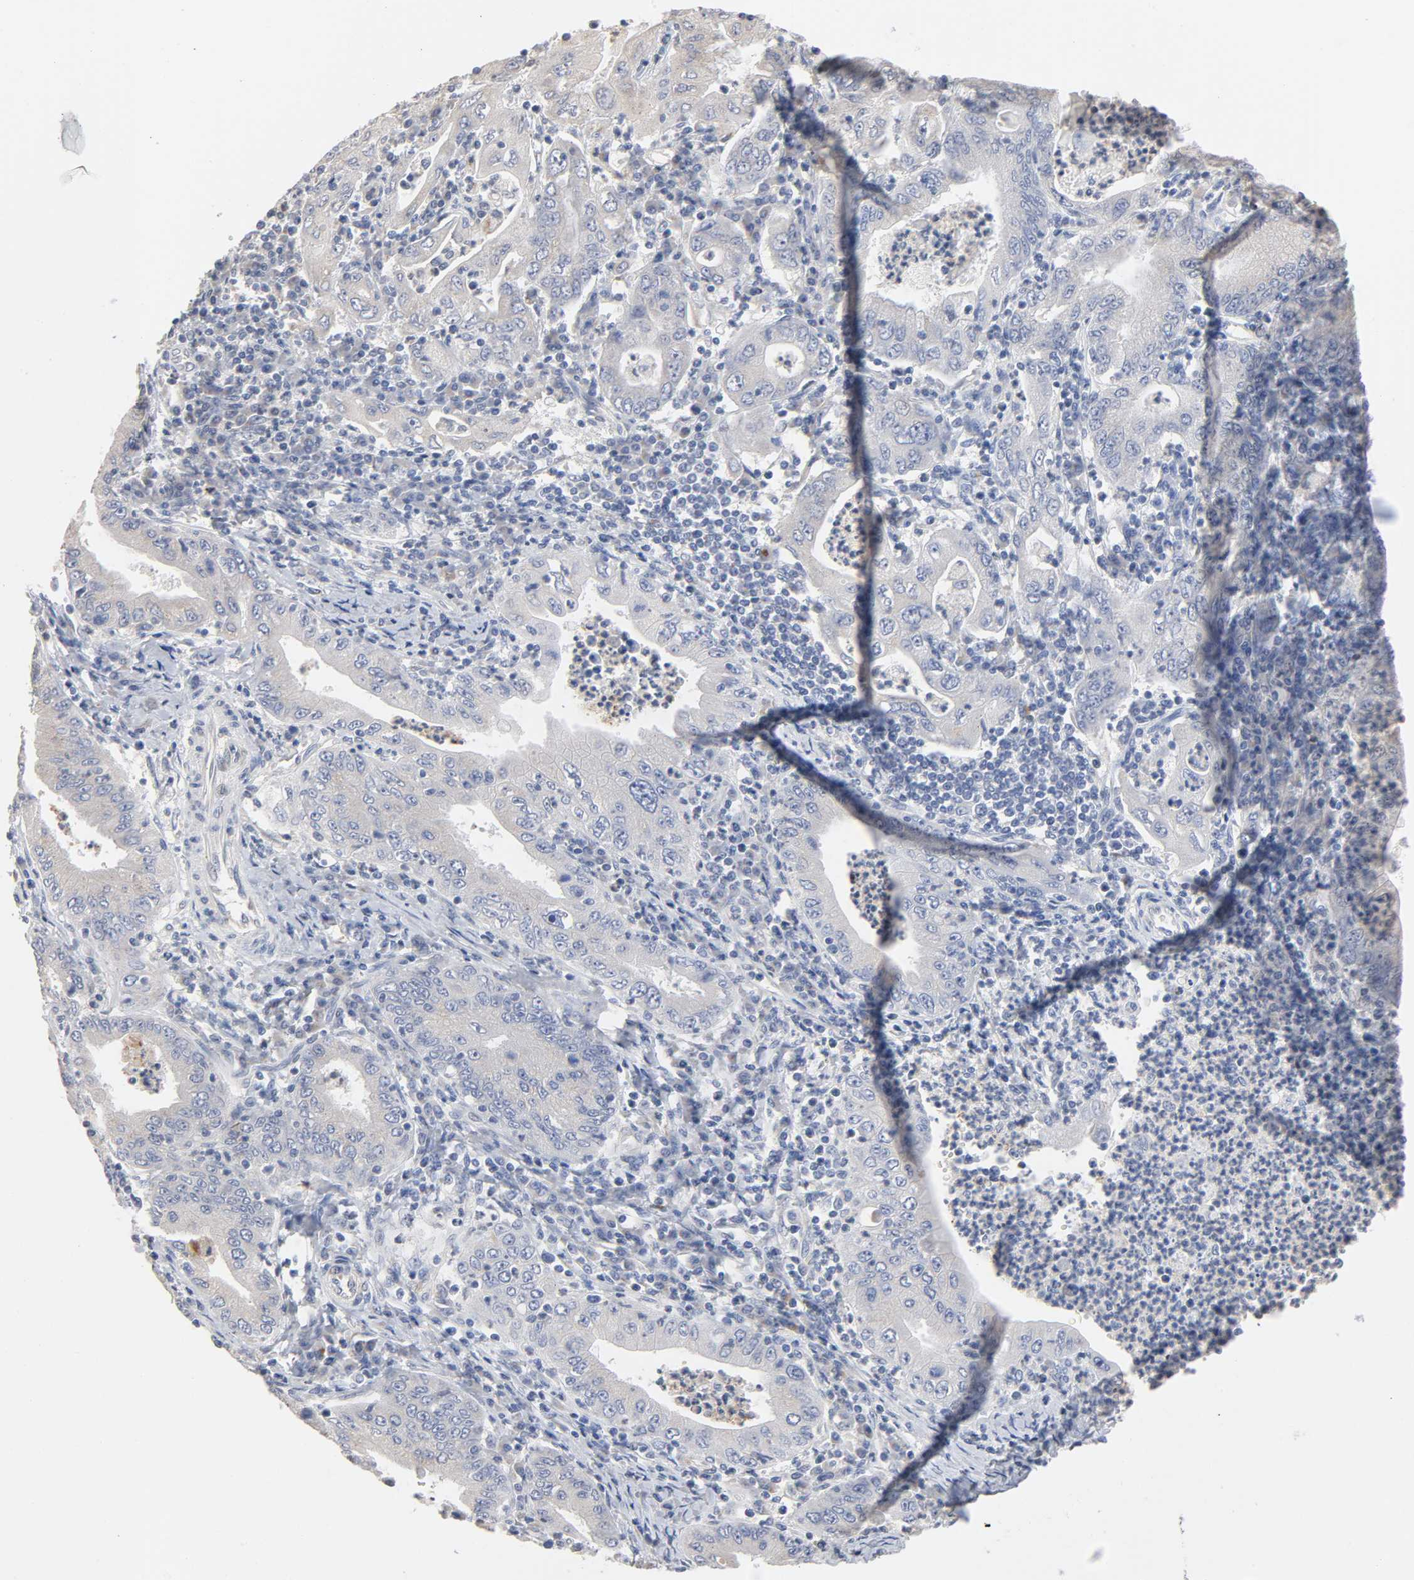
{"staining": {"intensity": "weak", "quantity": "<25%", "location": "cytoplasmic/membranous"}, "tissue": "stomach cancer", "cell_type": "Tumor cells", "image_type": "cancer", "snomed": [{"axis": "morphology", "description": "Normal tissue, NOS"}, {"axis": "morphology", "description": "Adenocarcinoma, NOS"}, {"axis": "topography", "description": "Esophagus"}, {"axis": "topography", "description": "Stomach, upper"}, {"axis": "topography", "description": "Peripheral nerve tissue"}], "caption": "Stomach cancer was stained to show a protein in brown. There is no significant positivity in tumor cells.", "gene": "AK7", "patient": {"sex": "male", "age": 62}}